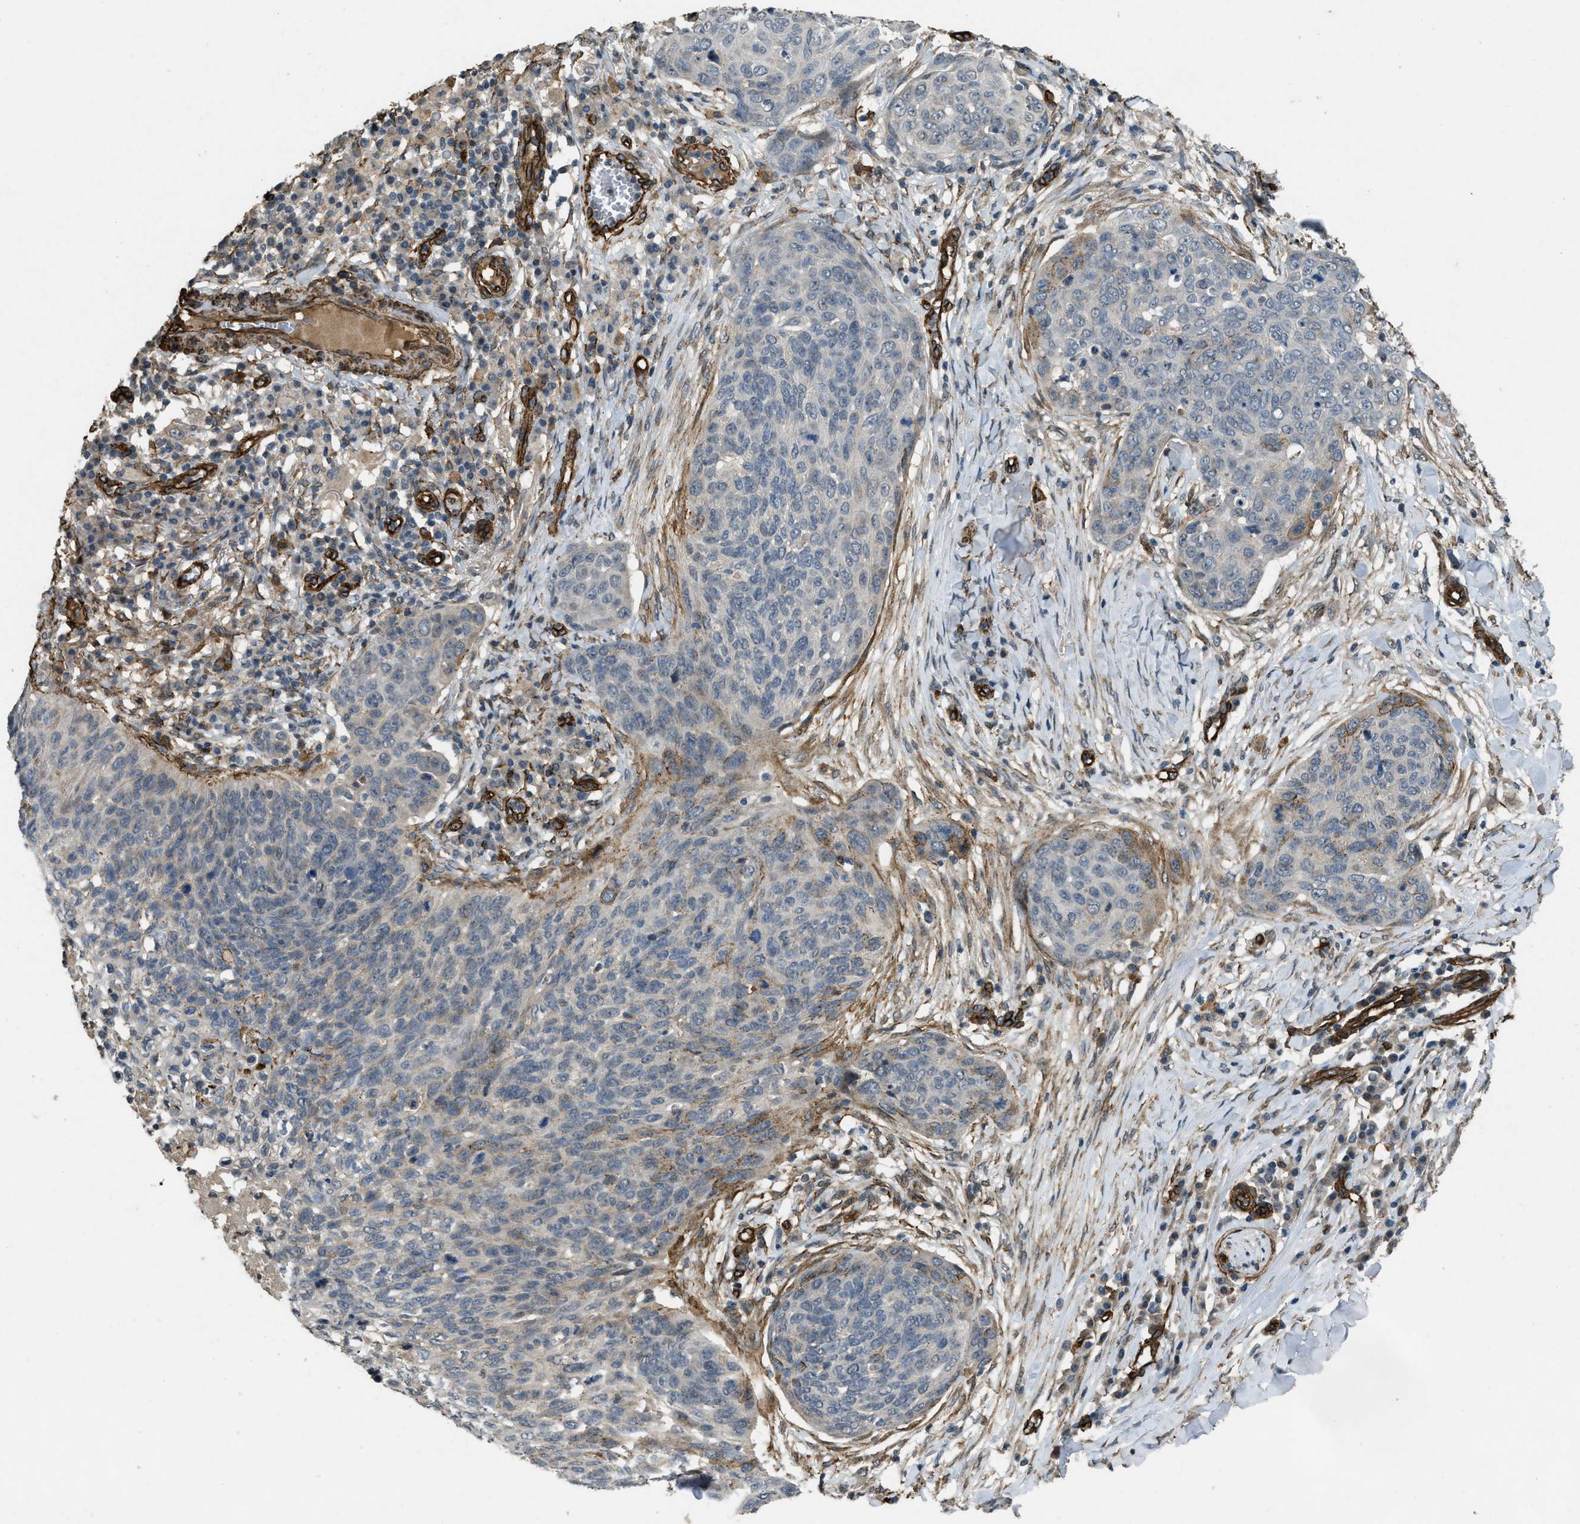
{"staining": {"intensity": "weak", "quantity": "<25%", "location": "cytoplasmic/membranous"}, "tissue": "skin cancer", "cell_type": "Tumor cells", "image_type": "cancer", "snomed": [{"axis": "morphology", "description": "Squamous cell carcinoma in situ, NOS"}, {"axis": "morphology", "description": "Squamous cell carcinoma, NOS"}, {"axis": "topography", "description": "Skin"}], "caption": "Immunohistochemistry image of skin cancer stained for a protein (brown), which displays no staining in tumor cells. The staining is performed using DAB brown chromogen with nuclei counter-stained in using hematoxylin.", "gene": "NMB", "patient": {"sex": "male", "age": 93}}